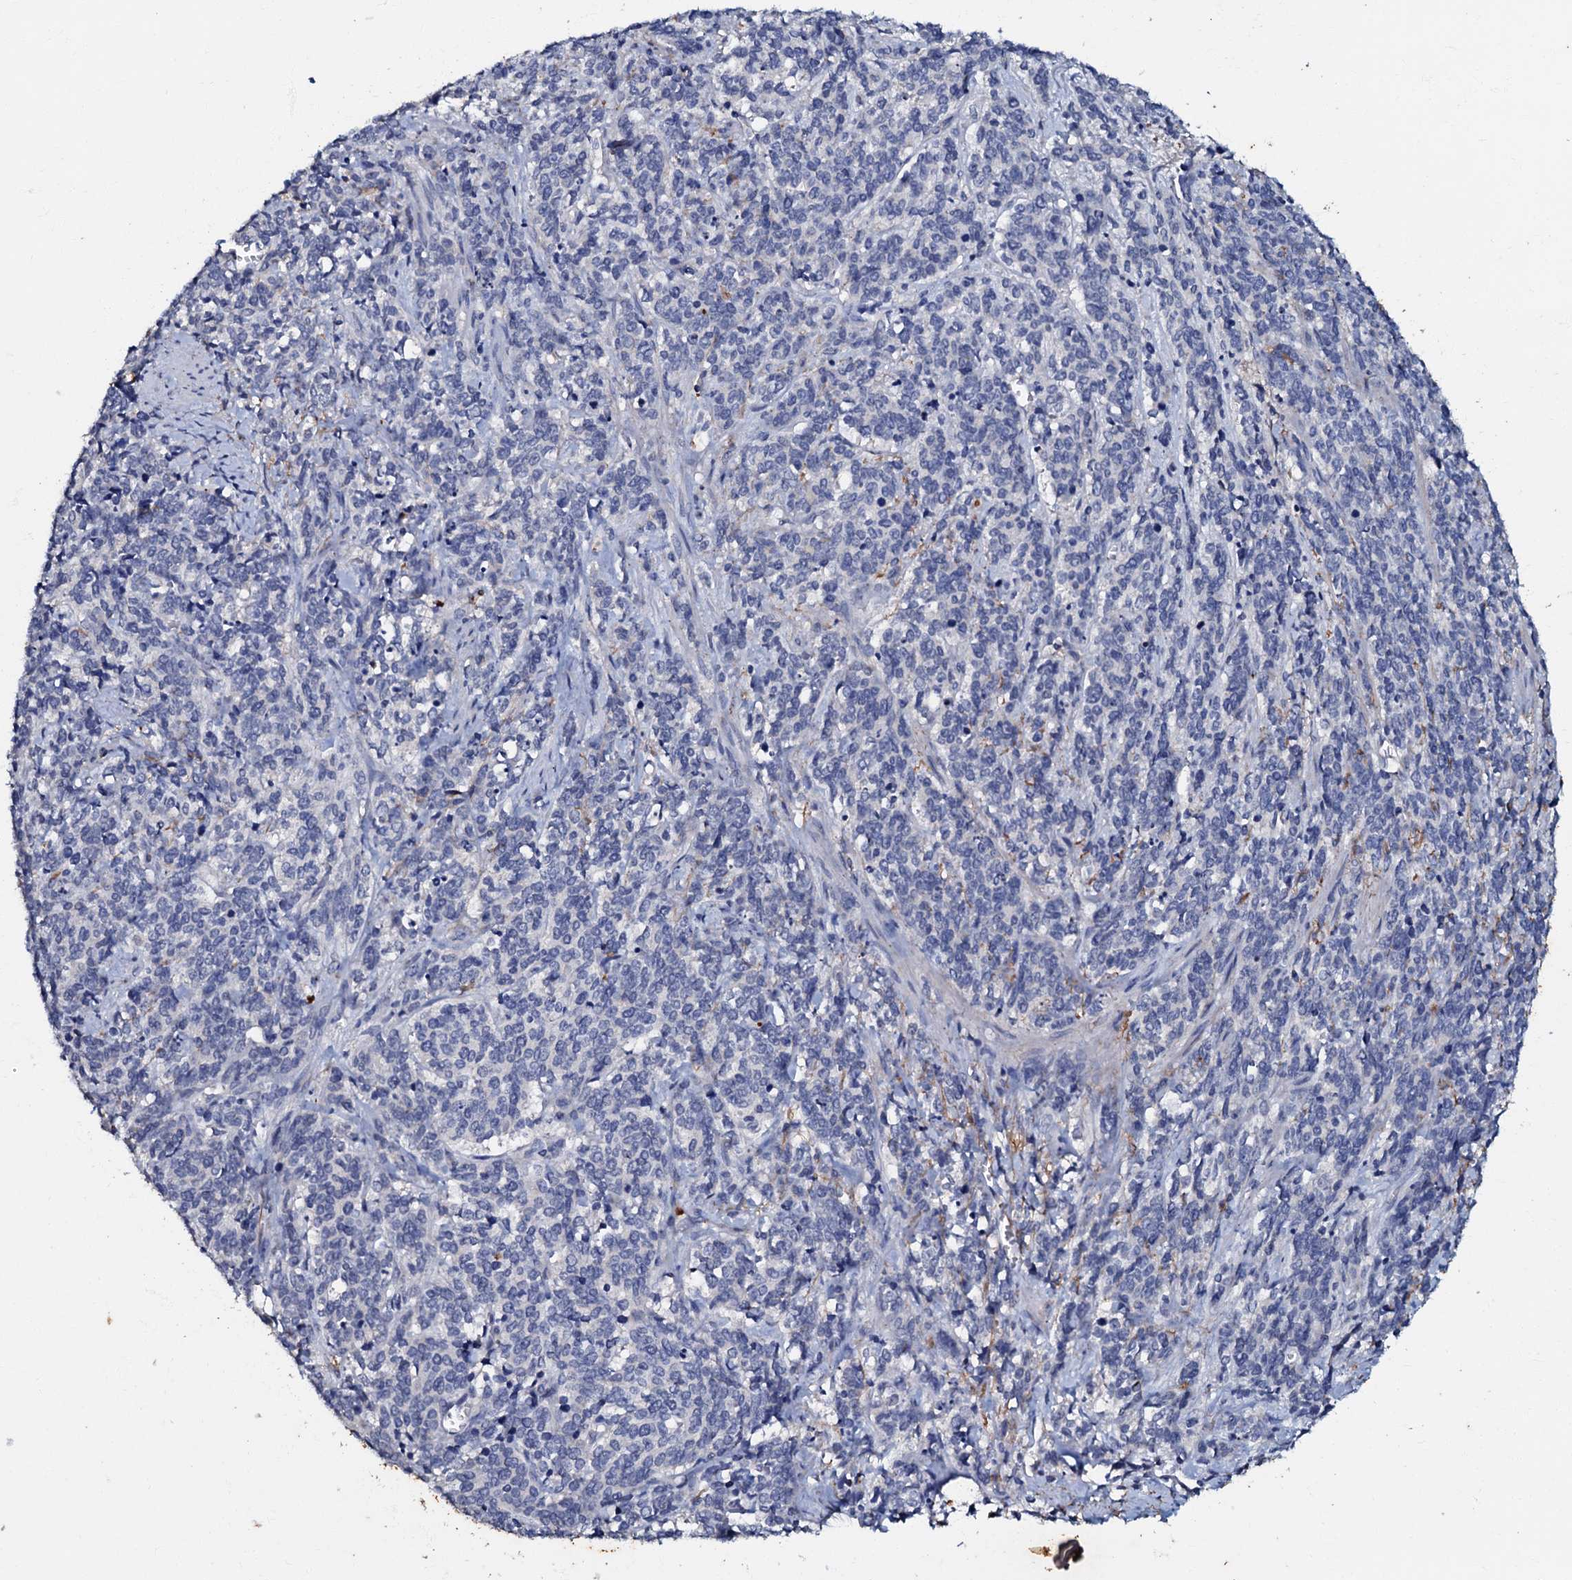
{"staining": {"intensity": "negative", "quantity": "none", "location": "none"}, "tissue": "cervical cancer", "cell_type": "Tumor cells", "image_type": "cancer", "snomed": [{"axis": "morphology", "description": "Squamous cell carcinoma, NOS"}, {"axis": "topography", "description": "Cervix"}], "caption": "Cervical cancer (squamous cell carcinoma) was stained to show a protein in brown. There is no significant positivity in tumor cells.", "gene": "MANSC4", "patient": {"sex": "female", "age": 60}}